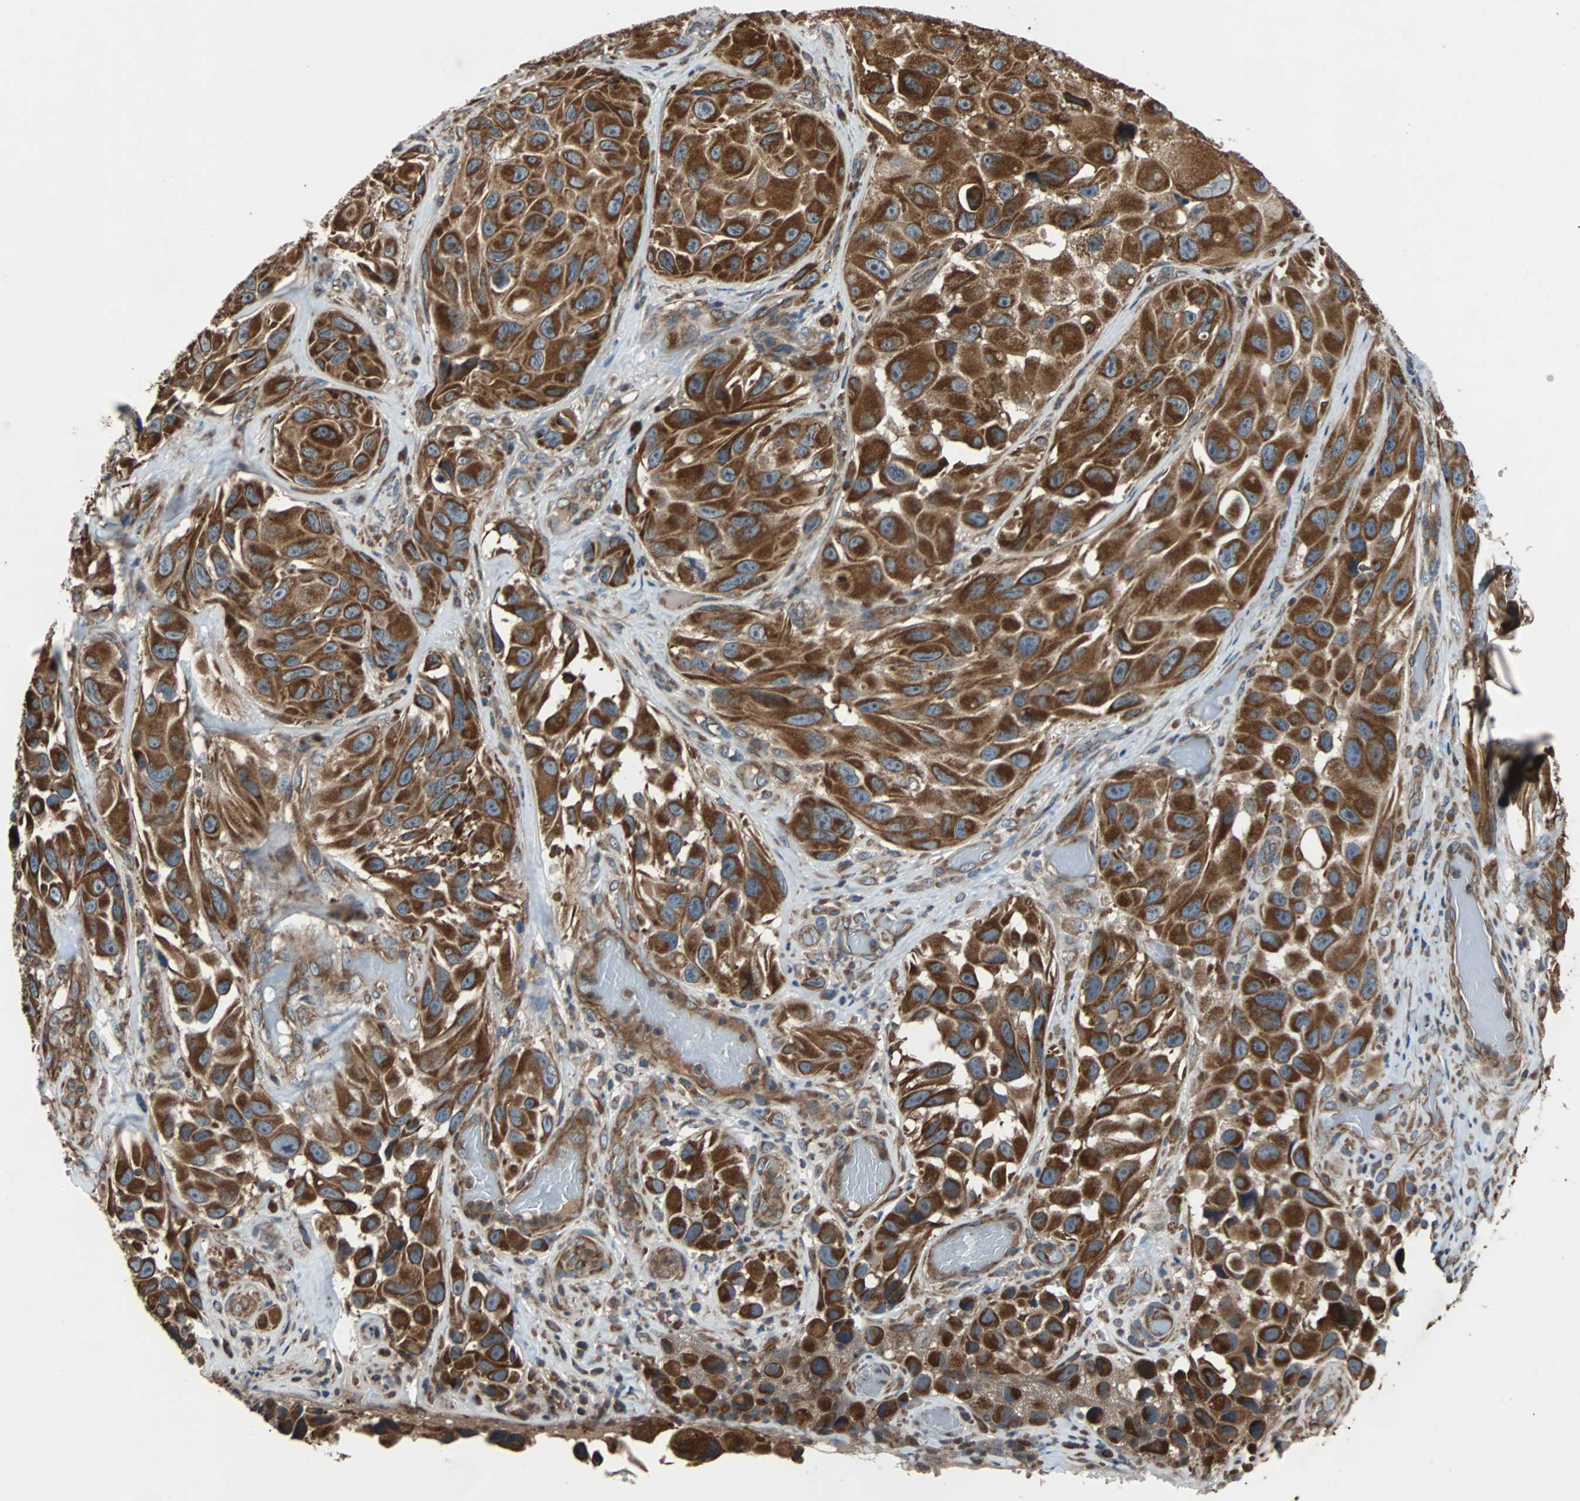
{"staining": {"intensity": "strong", "quantity": ">75%", "location": "cytoplasmic/membranous"}, "tissue": "melanoma", "cell_type": "Tumor cells", "image_type": "cancer", "snomed": [{"axis": "morphology", "description": "Malignant melanoma, NOS"}, {"axis": "topography", "description": "Skin"}], "caption": "The immunohistochemical stain shows strong cytoplasmic/membranous staining in tumor cells of melanoma tissue.", "gene": "ACTR3", "patient": {"sex": "female", "age": 73}}